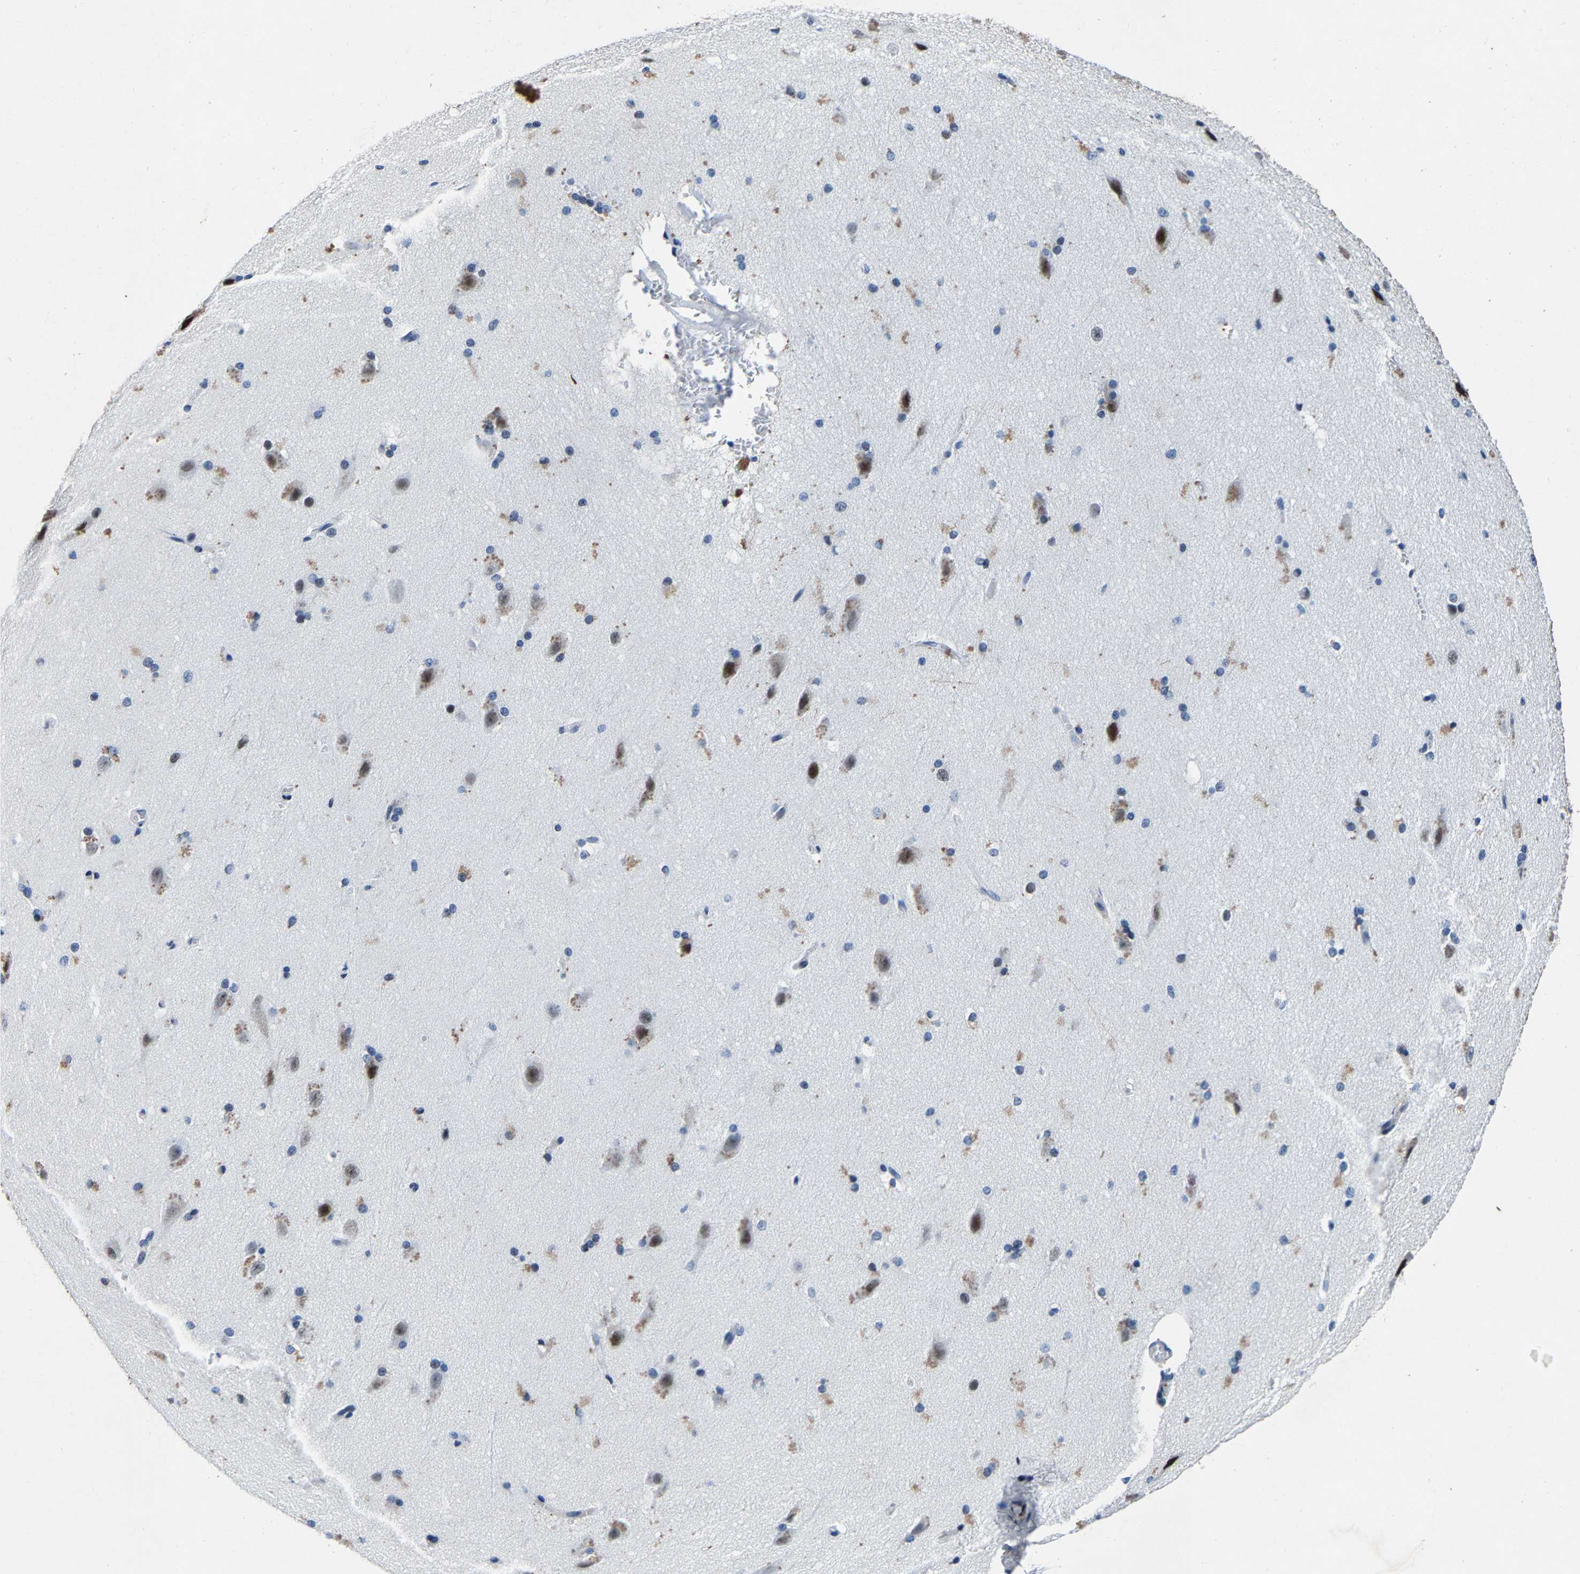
{"staining": {"intensity": "negative", "quantity": "none", "location": "none"}, "tissue": "cerebral cortex", "cell_type": "Endothelial cells", "image_type": "normal", "snomed": [{"axis": "morphology", "description": "Normal tissue, NOS"}, {"axis": "topography", "description": "Cerebral cortex"}, {"axis": "topography", "description": "Hippocampus"}], "caption": "This is a image of immunohistochemistry (IHC) staining of normal cerebral cortex, which shows no expression in endothelial cells. (DAB immunohistochemistry (IHC), high magnification).", "gene": "UBN2", "patient": {"sex": "female", "age": 19}}